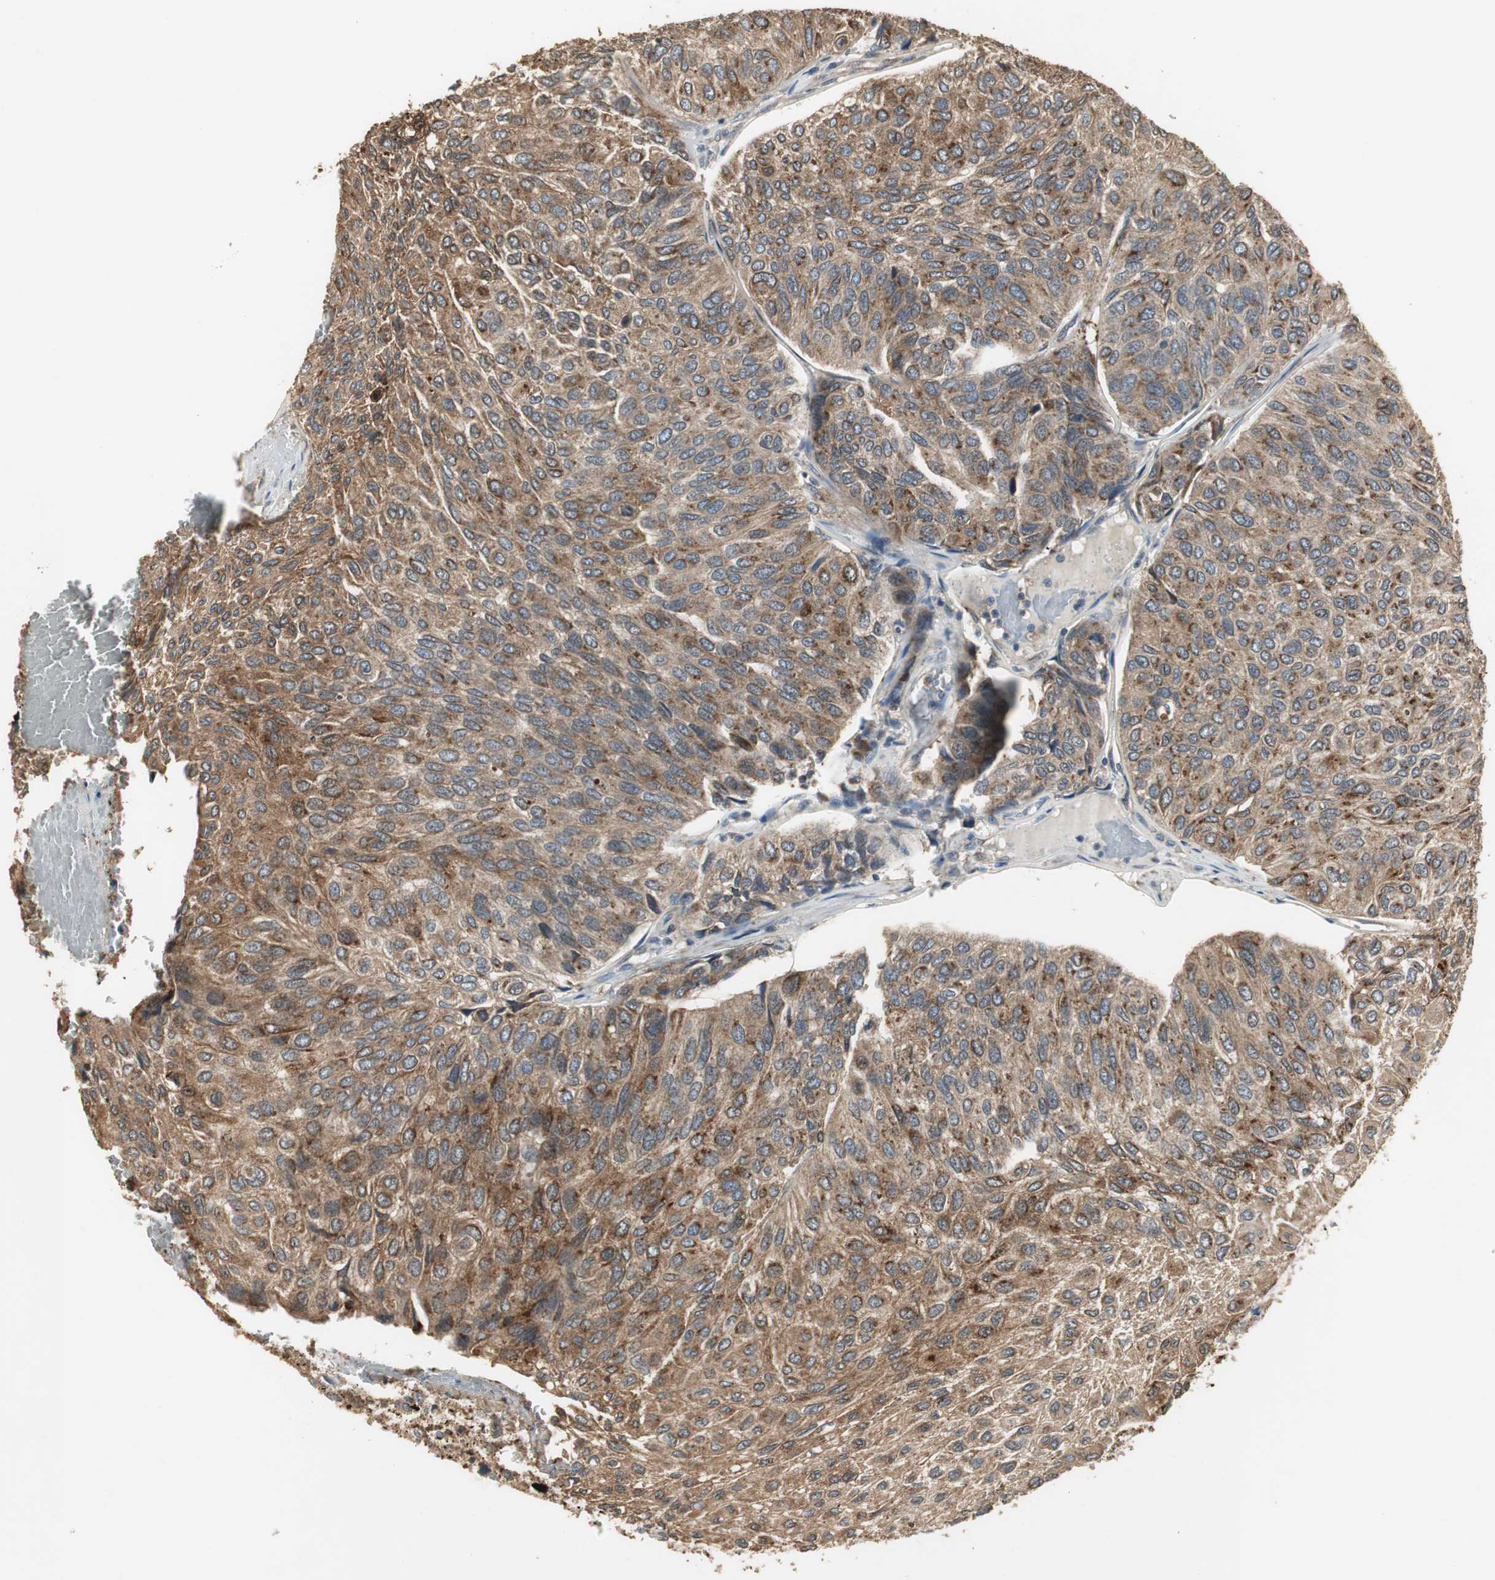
{"staining": {"intensity": "strong", "quantity": ">75%", "location": "cytoplasmic/membranous"}, "tissue": "urothelial cancer", "cell_type": "Tumor cells", "image_type": "cancer", "snomed": [{"axis": "morphology", "description": "Urothelial carcinoma, High grade"}, {"axis": "topography", "description": "Urinary bladder"}], "caption": "DAB (3,3'-diaminobenzidine) immunohistochemical staining of human urothelial cancer exhibits strong cytoplasmic/membranous protein positivity in approximately >75% of tumor cells. The protein of interest is shown in brown color, while the nuclei are stained blue.", "gene": "JTB", "patient": {"sex": "male", "age": 66}}